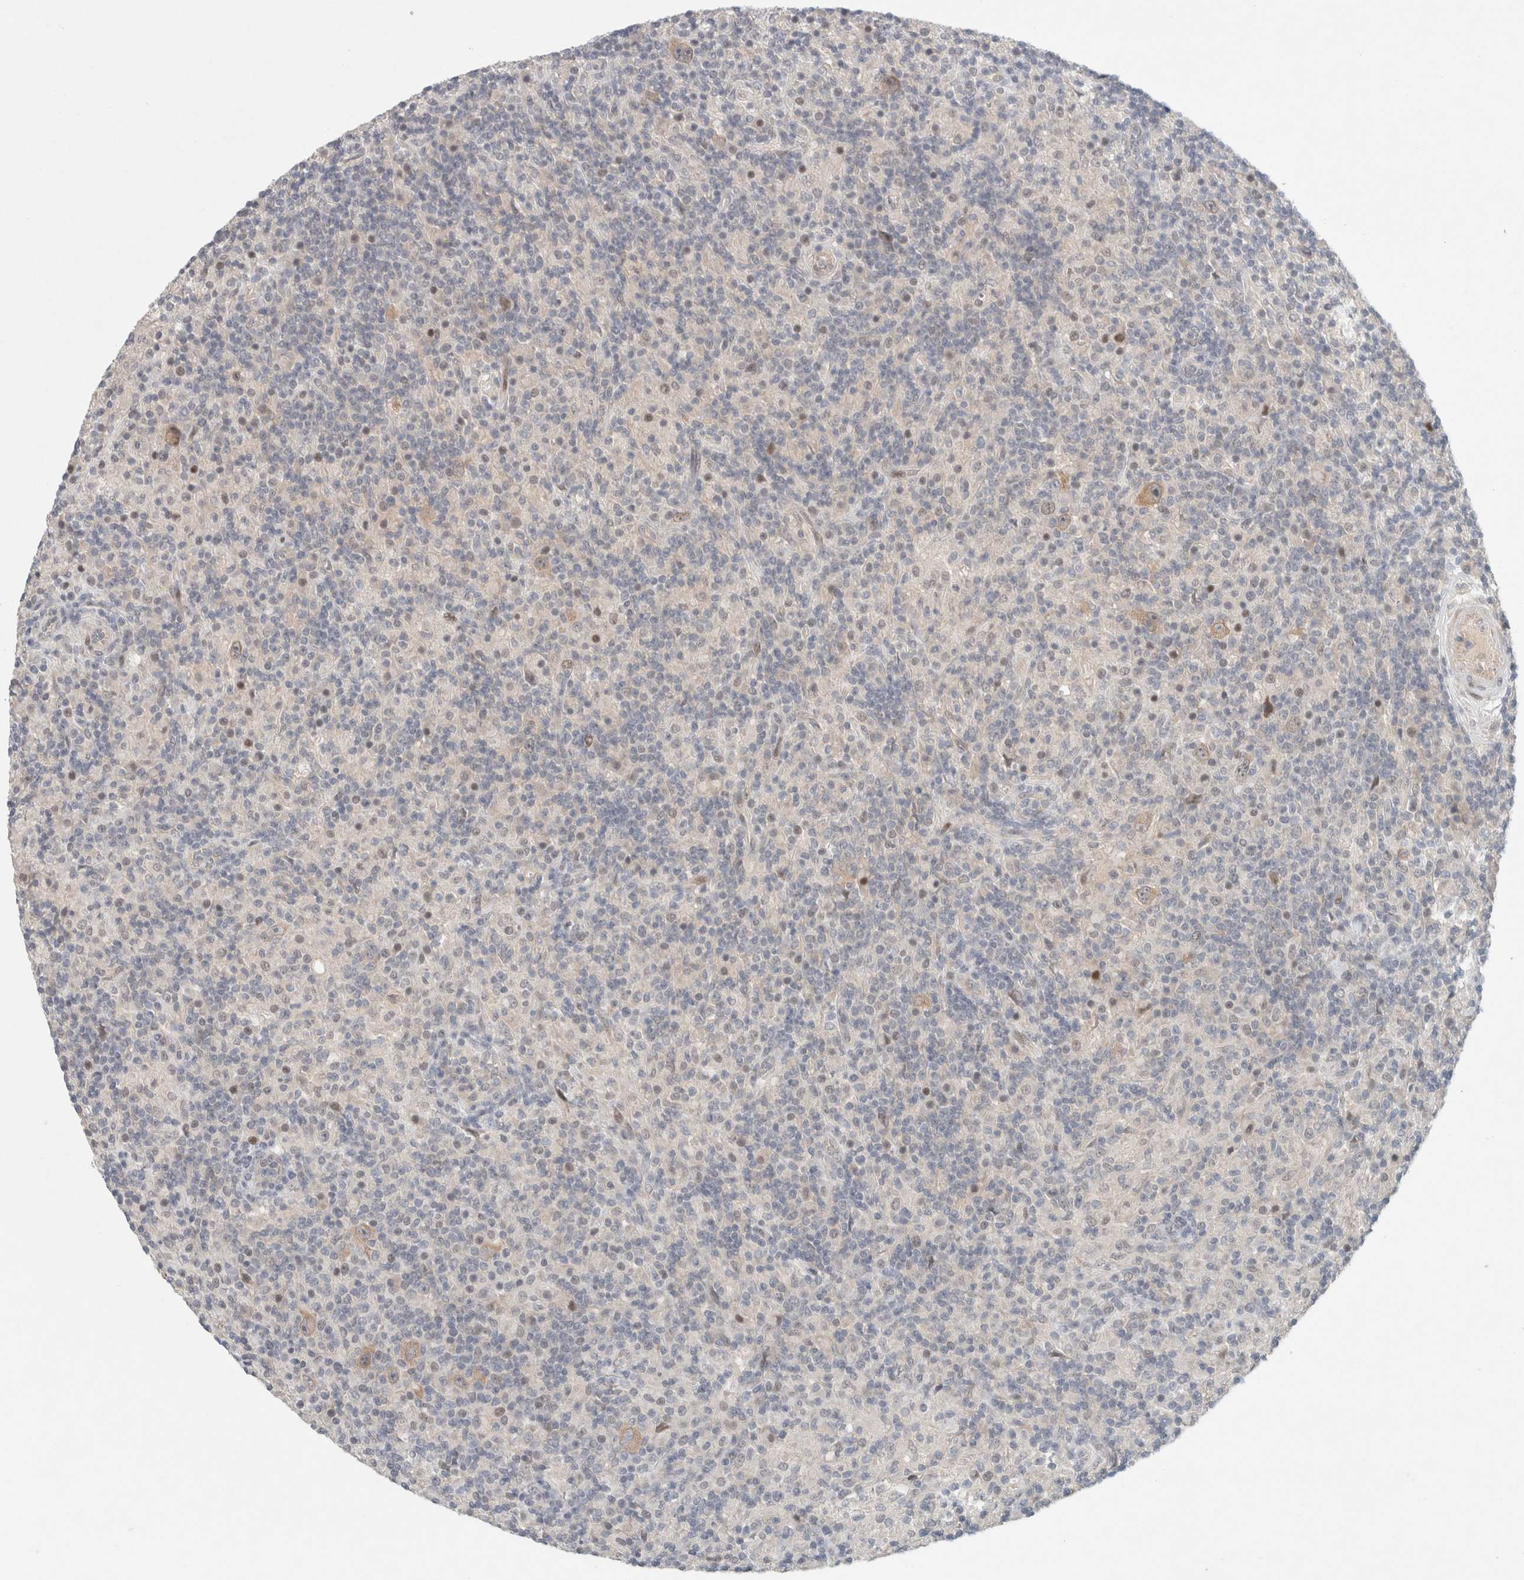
{"staining": {"intensity": "weak", "quantity": "<25%", "location": "cytoplasmic/membranous"}, "tissue": "lymphoma", "cell_type": "Tumor cells", "image_type": "cancer", "snomed": [{"axis": "morphology", "description": "Hodgkin's disease, NOS"}, {"axis": "topography", "description": "Lymph node"}], "caption": "Immunohistochemistry image of neoplastic tissue: human lymphoma stained with DAB reveals no significant protein staining in tumor cells.", "gene": "RASAL2", "patient": {"sex": "male", "age": 70}}